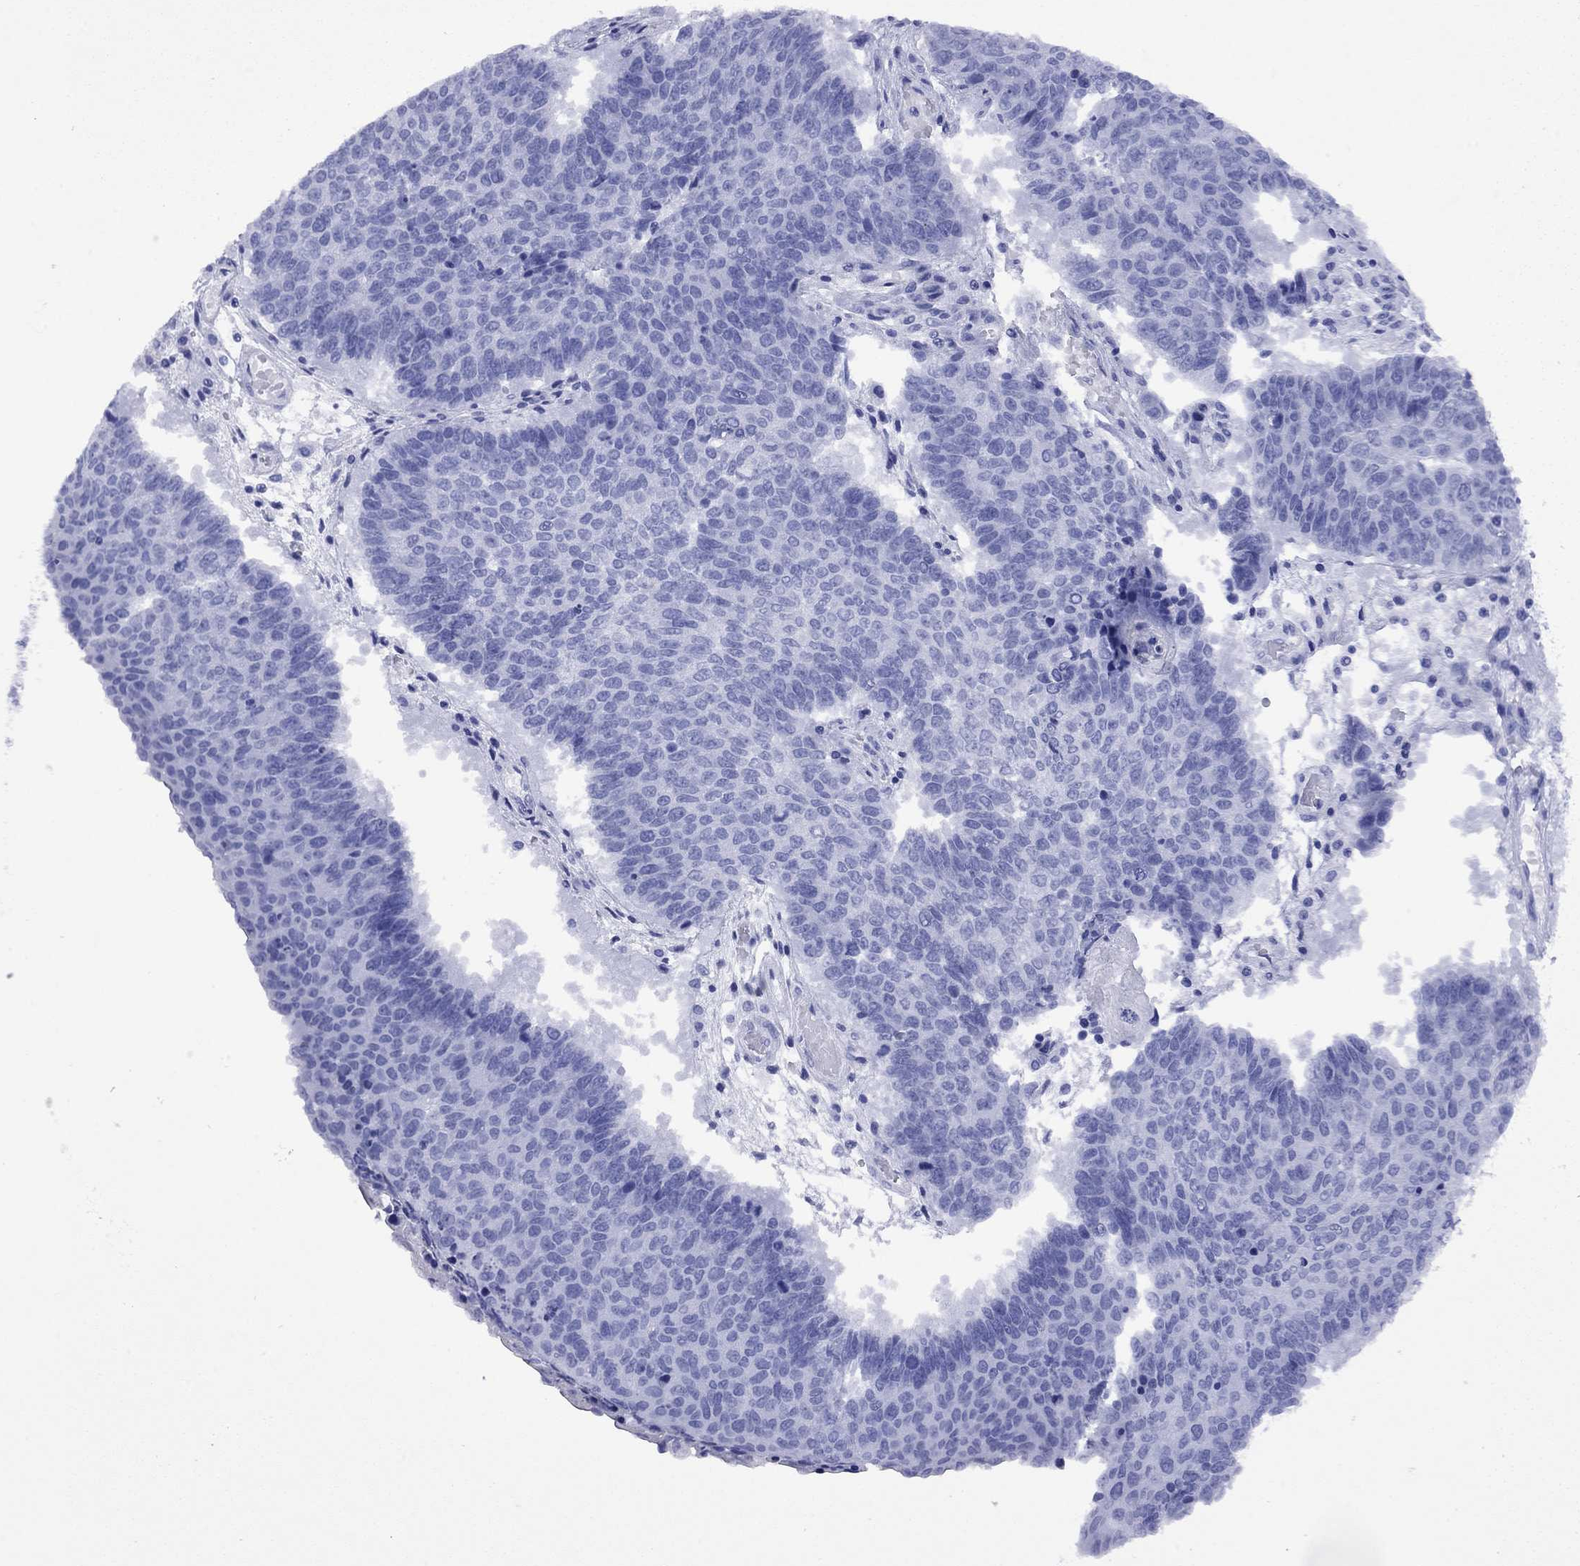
{"staining": {"intensity": "negative", "quantity": "none", "location": "none"}, "tissue": "lung cancer", "cell_type": "Tumor cells", "image_type": "cancer", "snomed": [{"axis": "morphology", "description": "Squamous cell carcinoma, NOS"}, {"axis": "topography", "description": "Lung"}], "caption": "Squamous cell carcinoma (lung) was stained to show a protein in brown. There is no significant expression in tumor cells. (DAB (3,3'-diaminobenzidine) immunohistochemistry visualized using brightfield microscopy, high magnification).", "gene": "FIGLA", "patient": {"sex": "male", "age": 73}}